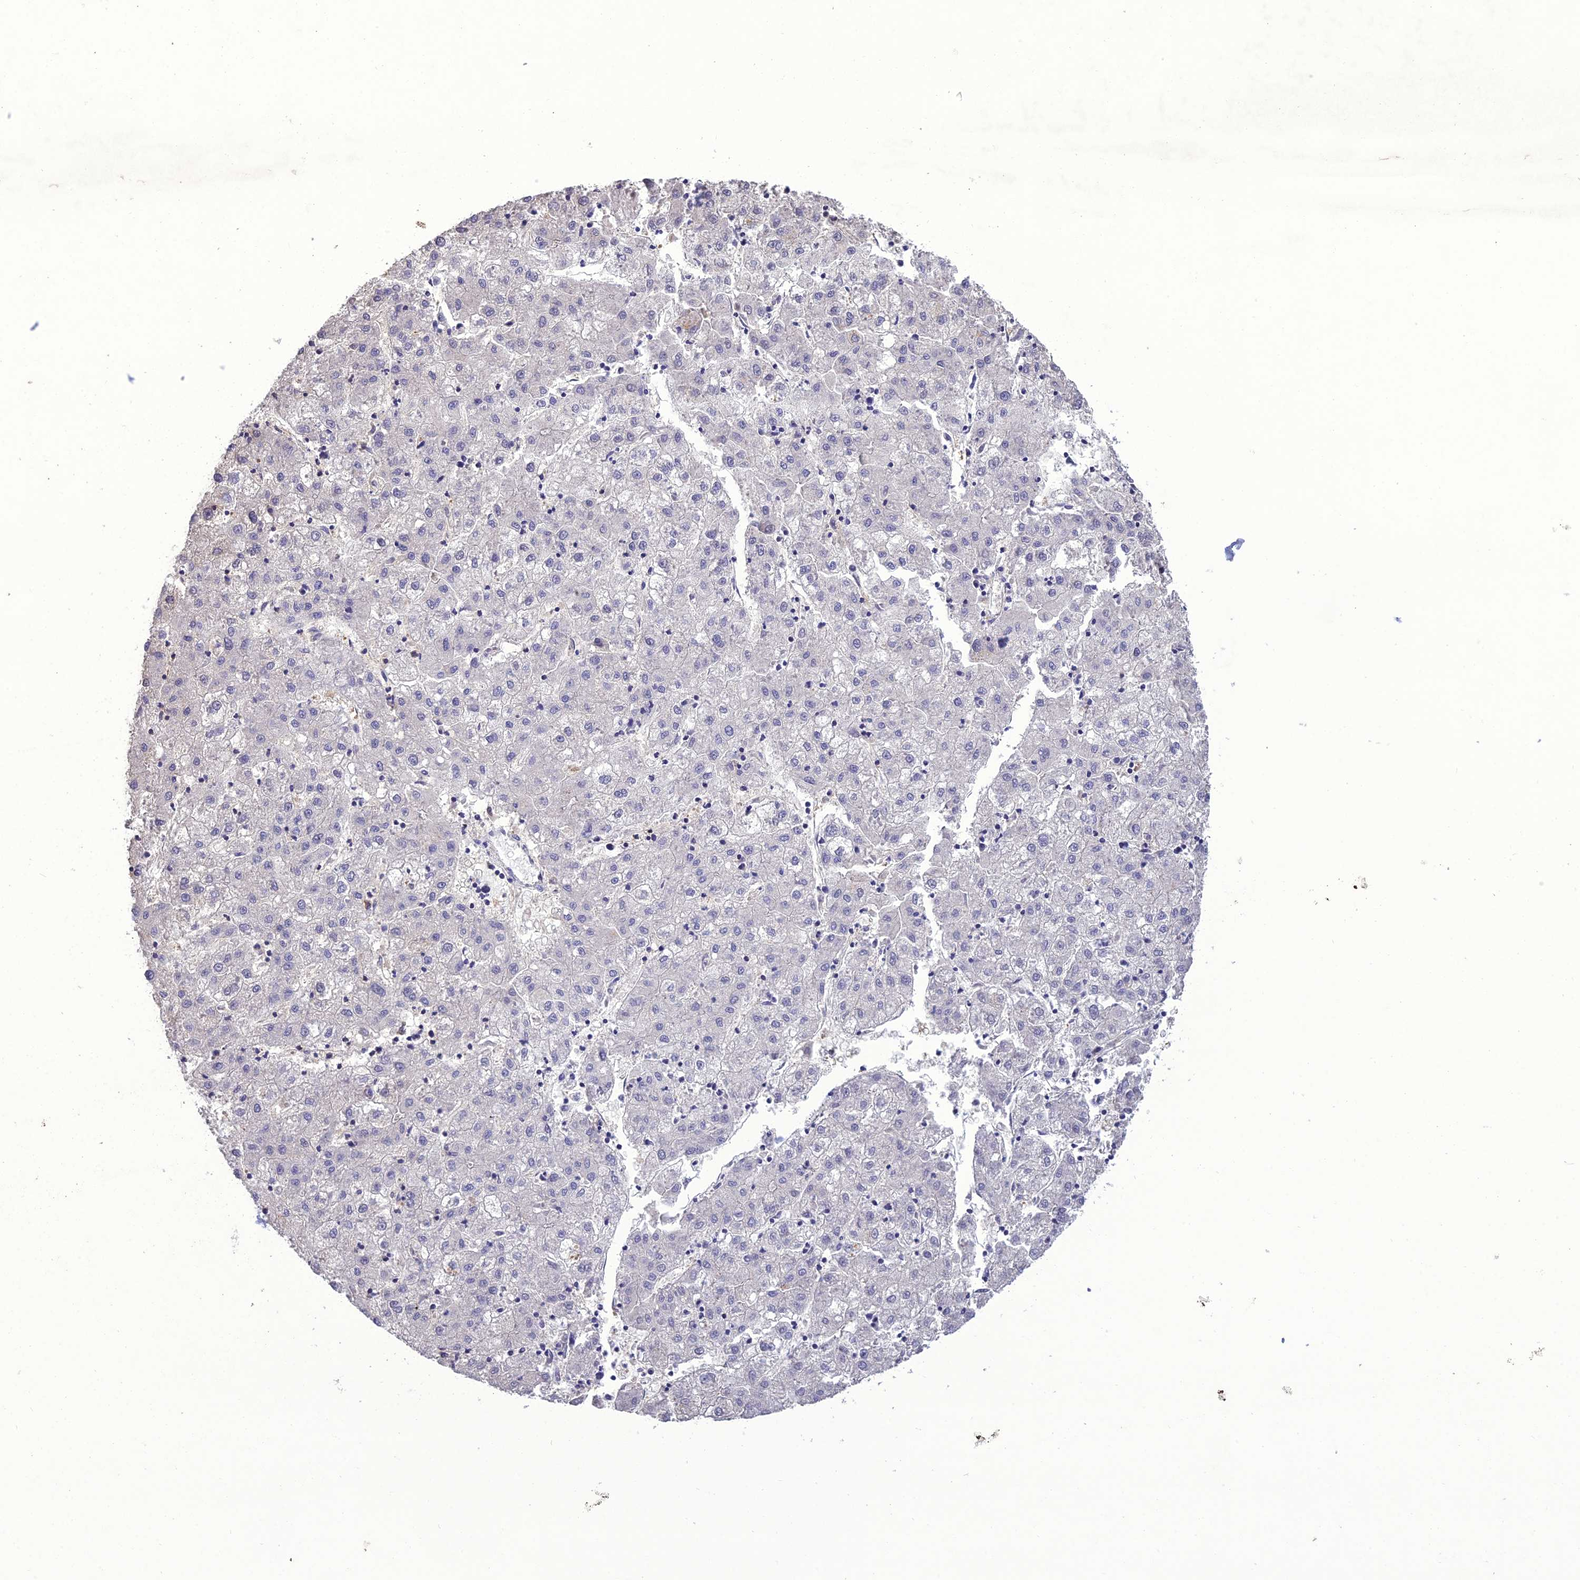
{"staining": {"intensity": "negative", "quantity": "none", "location": "none"}, "tissue": "liver cancer", "cell_type": "Tumor cells", "image_type": "cancer", "snomed": [{"axis": "morphology", "description": "Carcinoma, Hepatocellular, NOS"}, {"axis": "topography", "description": "Liver"}], "caption": "Tumor cells are negative for protein expression in human liver hepatocellular carcinoma.", "gene": "SNX24", "patient": {"sex": "male", "age": 72}}